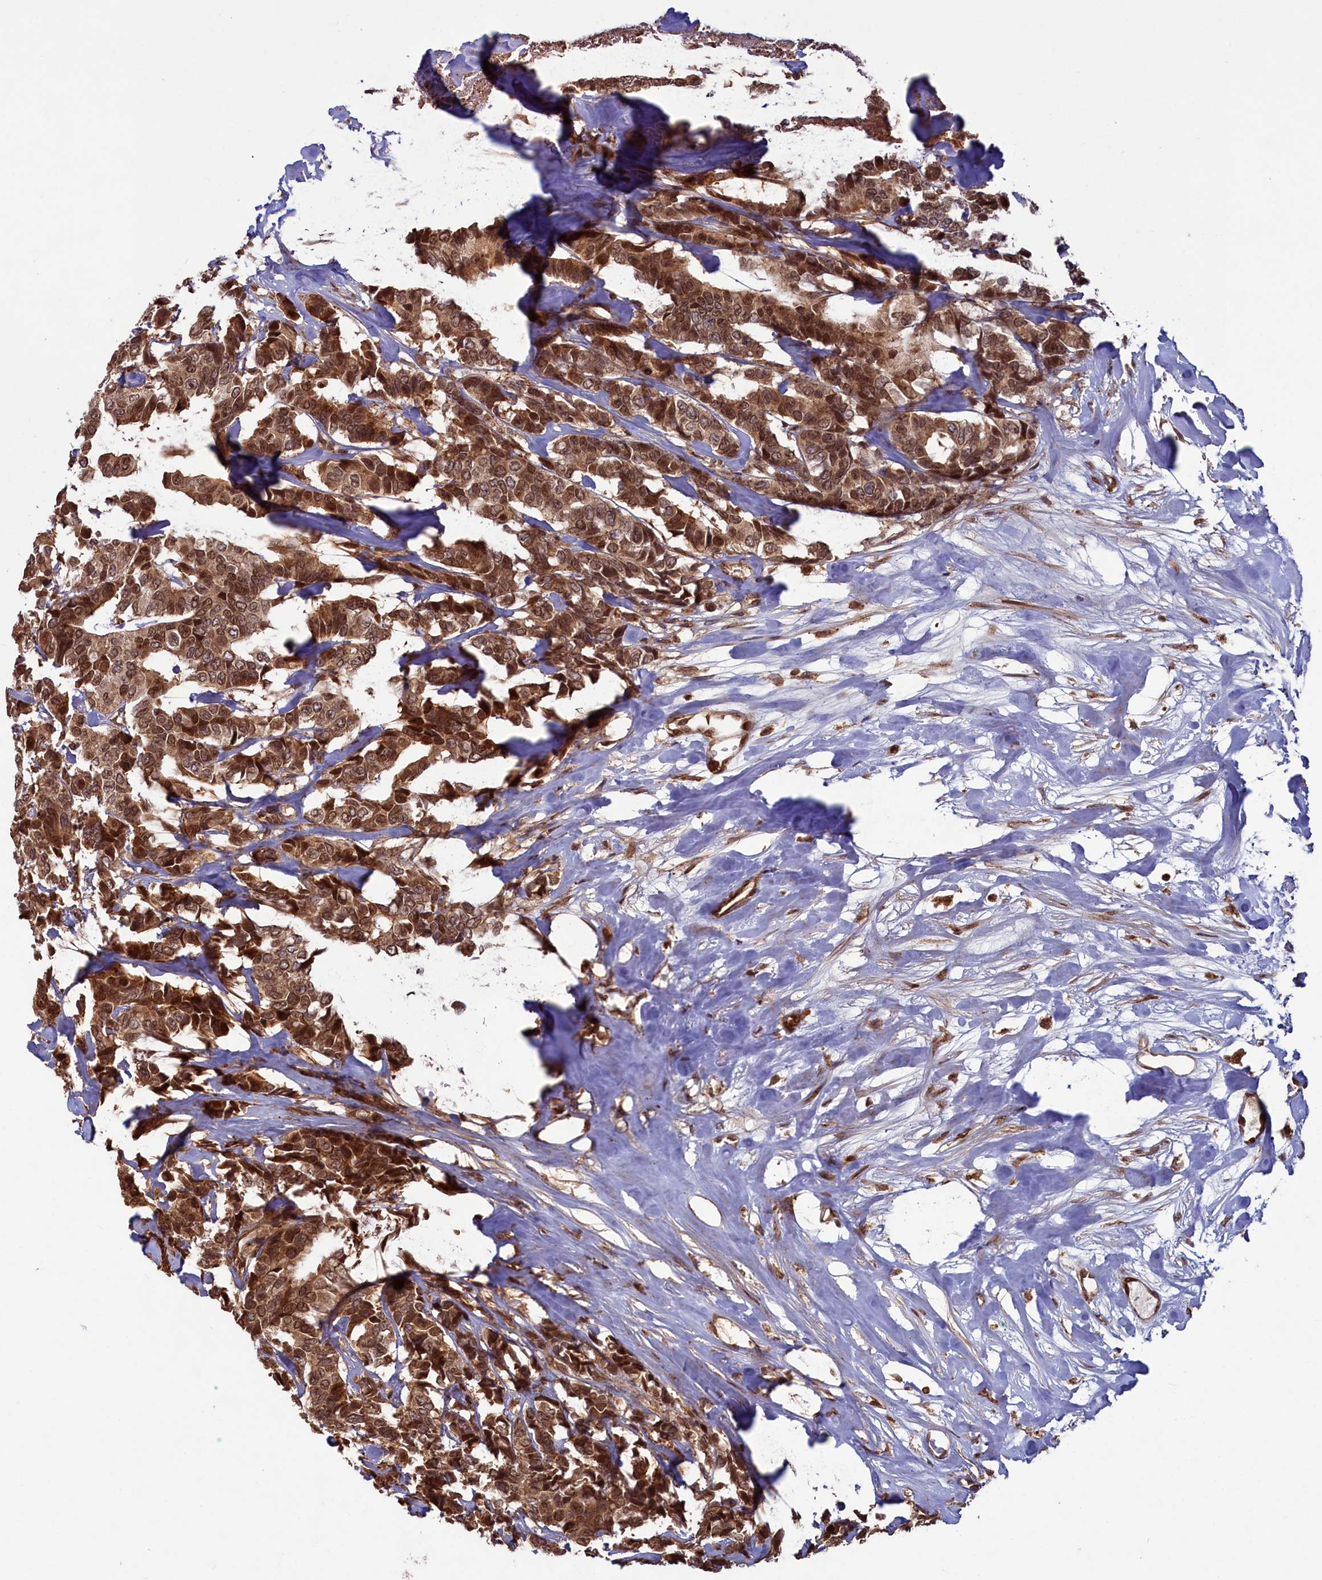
{"staining": {"intensity": "moderate", "quantity": ">75%", "location": "cytoplasmic/membranous,nuclear"}, "tissue": "breast cancer", "cell_type": "Tumor cells", "image_type": "cancer", "snomed": [{"axis": "morphology", "description": "Duct carcinoma"}, {"axis": "topography", "description": "Breast"}], "caption": "There is medium levels of moderate cytoplasmic/membranous and nuclear positivity in tumor cells of breast cancer (invasive ductal carcinoma), as demonstrated by immunohistochemical staining (brown color).", "gene": "NAE1", "patient": {"sex": "female", "age": 87}}